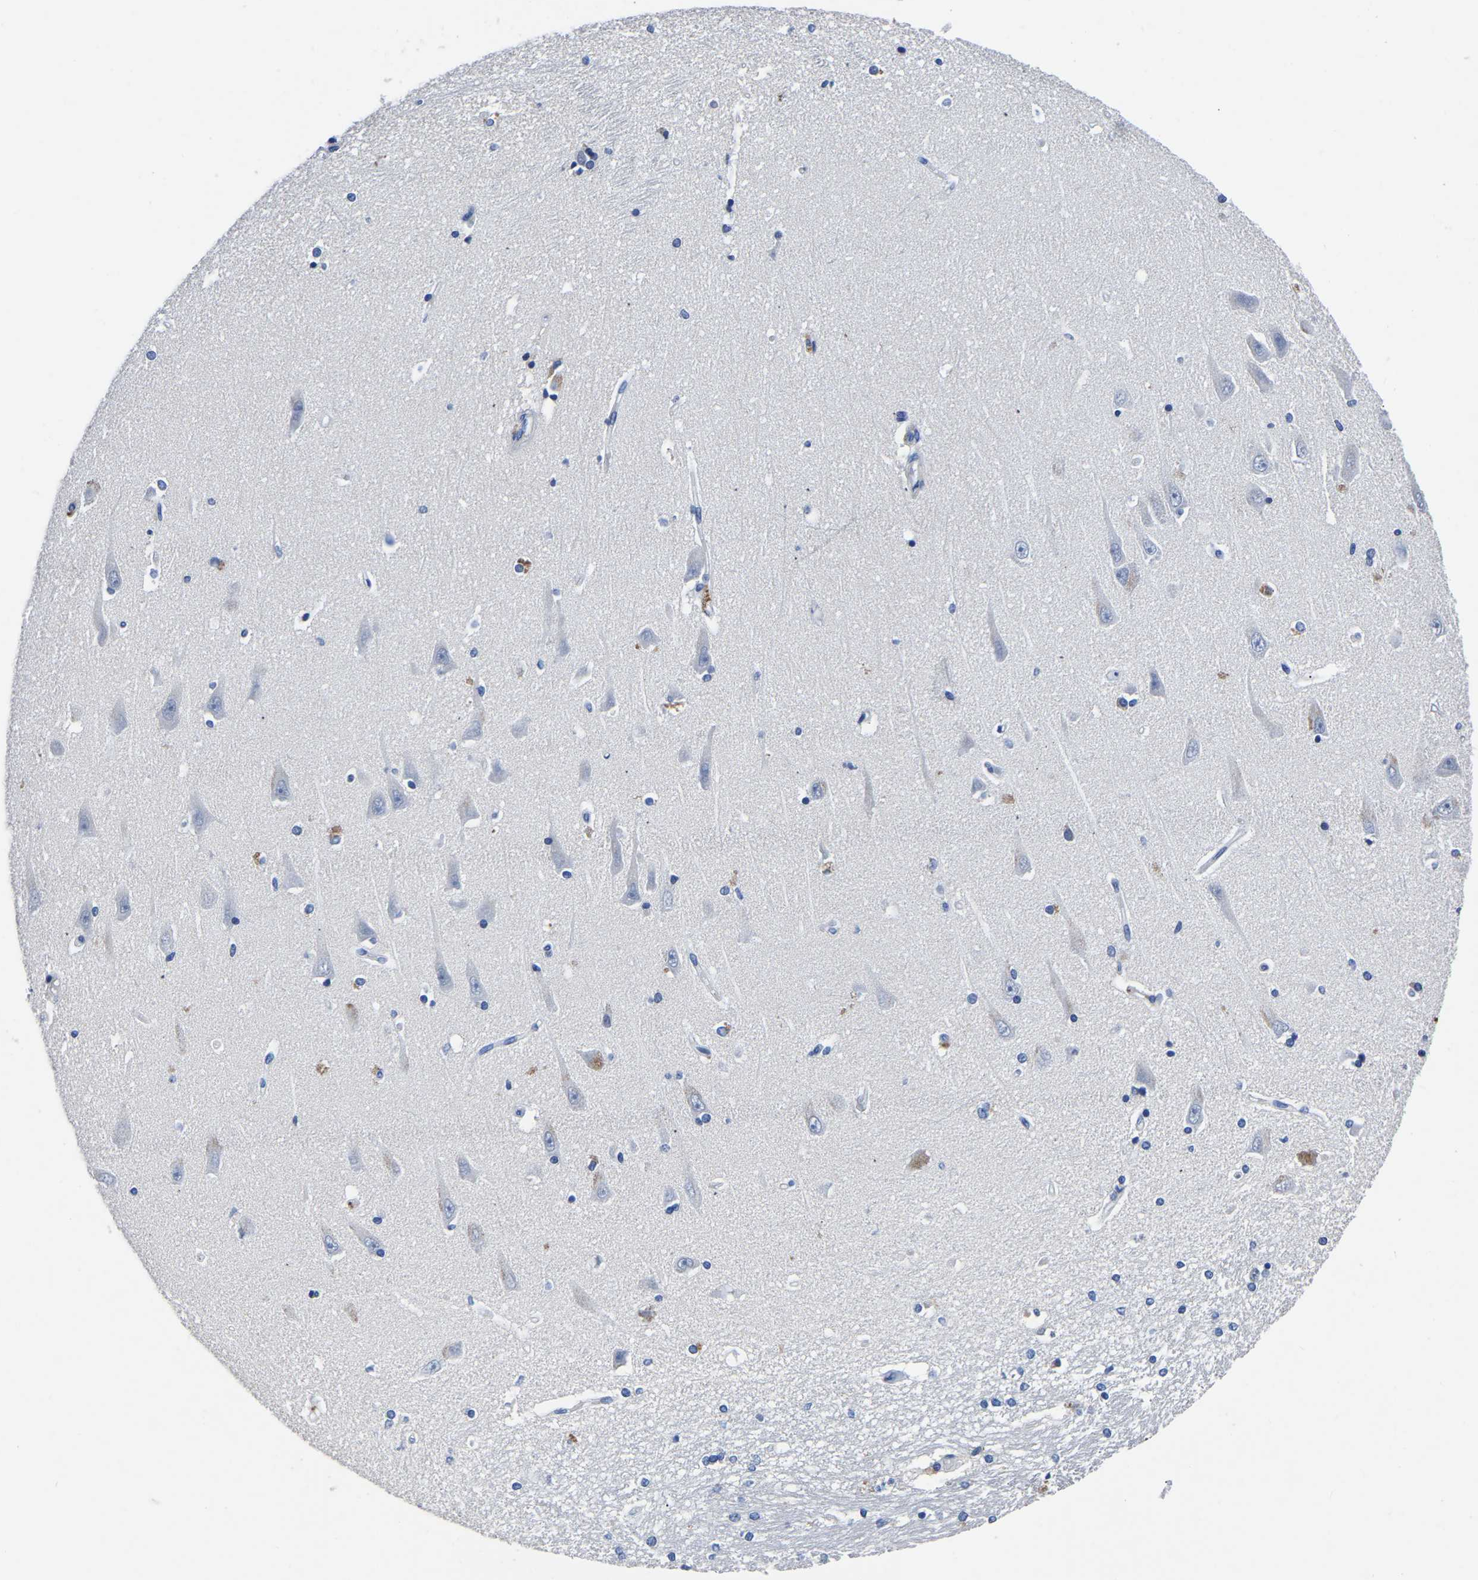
{"staining": {"intensity": "negative", "quantity": "none", "location": "none"}, "tissue": "hippocampus", "cell_type": "Glial cells", "image_type": "normal", "snomed": [{"axis": "morphology", "description": "Normal tissue, NOS"}, {"axis": "topography", "description": "Hippocampus"}], "caption": "High power microscopy image of an immunohistochemistry (IHC) micrograph of benign hippocampus, revealing no significant staining in glial cells.", "gene": "FGD5", "patient": {"sex": "male", "age": 45}}